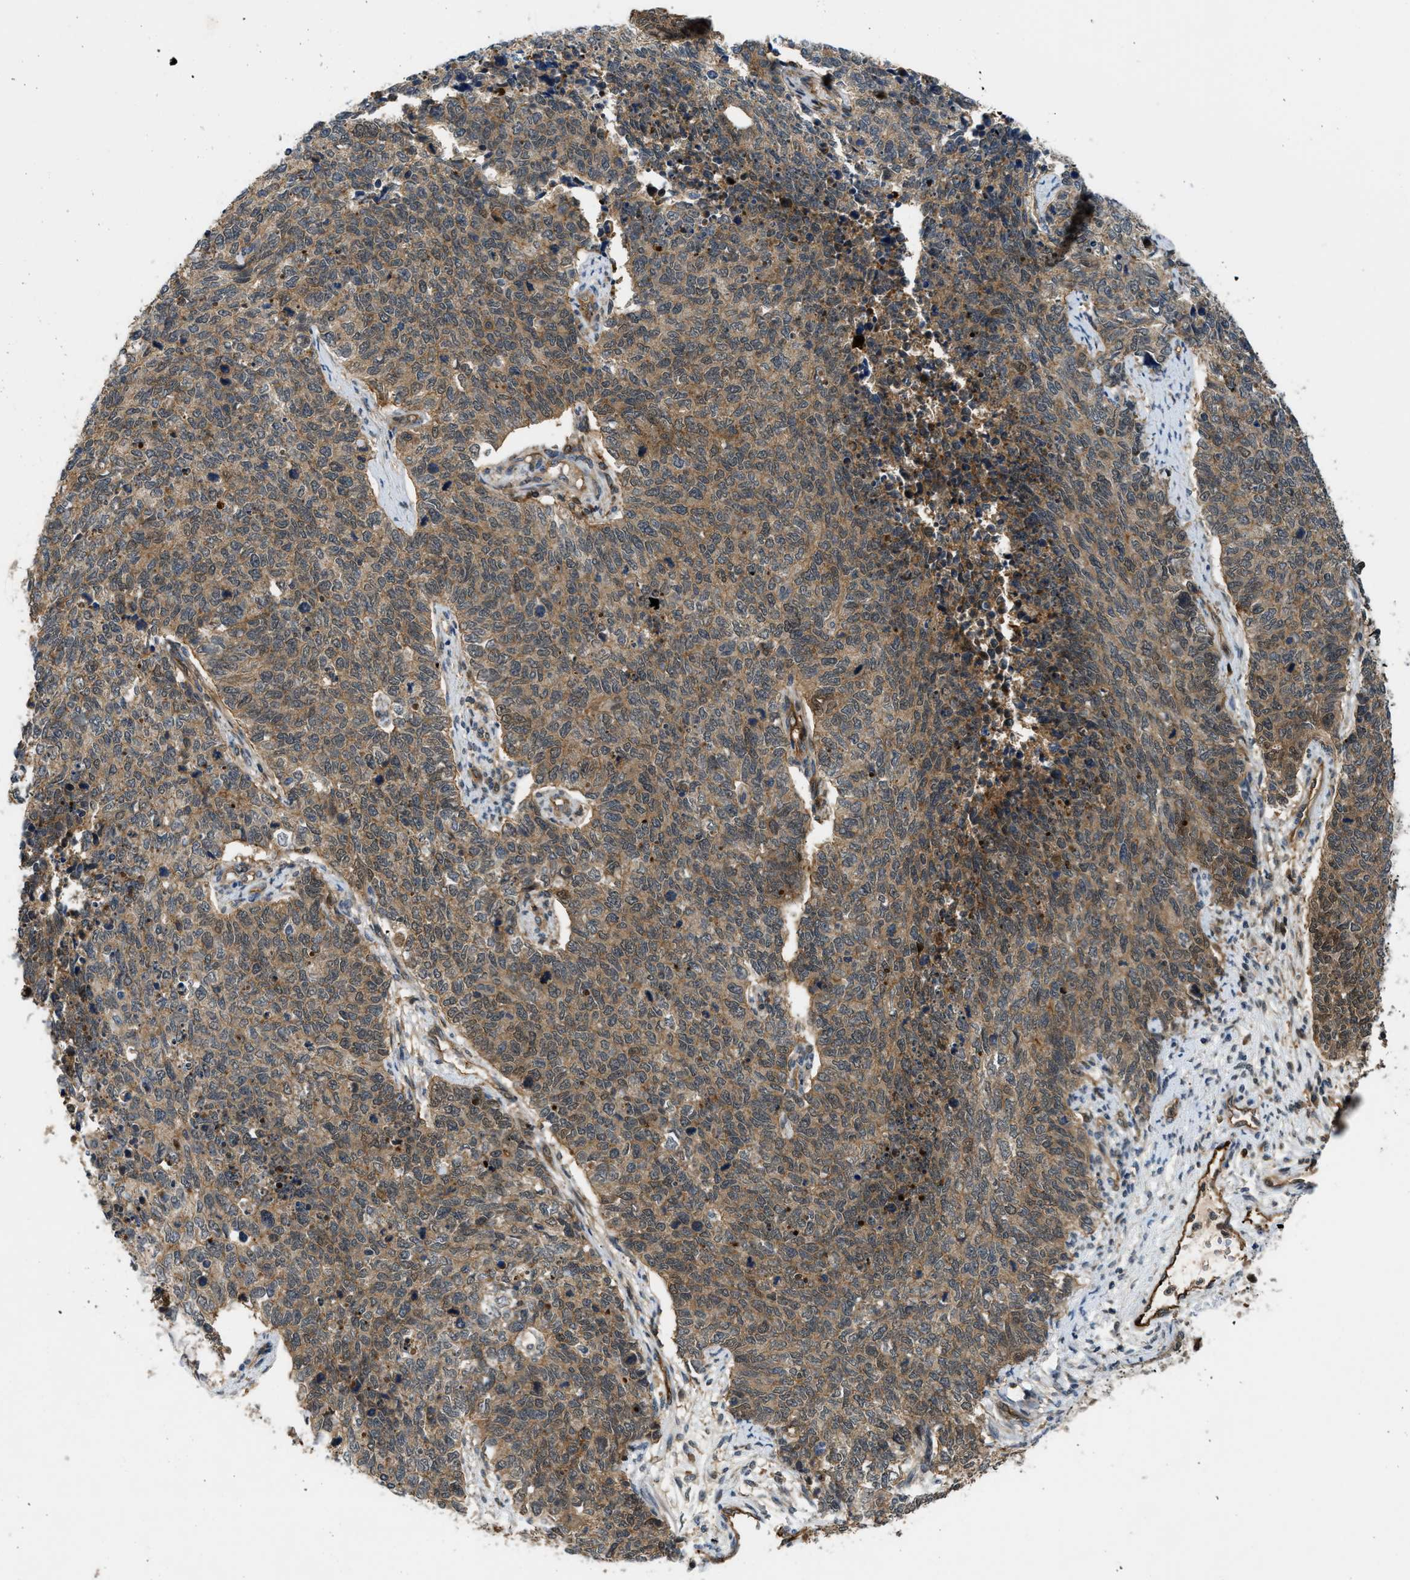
{"staining": {"intensity": "moderate", "quantity": ">75%", "location": "cytoplasmic/membranous"}, "tissue": "cervical cancer", "cell_type": "Tumor cells", "image_type": "cancer", "snomed": [{"axis": "morphology", "description": "Squamous cell carcinoma, NOS"}, {"axis": "topography", "description": "Cervix"}], "caption": "Cervical cancer stained with a protein marker shows moderate staining in tumor cells.", "gene": "TRAK2", "patient": {"sex": "female", "age": 63}}